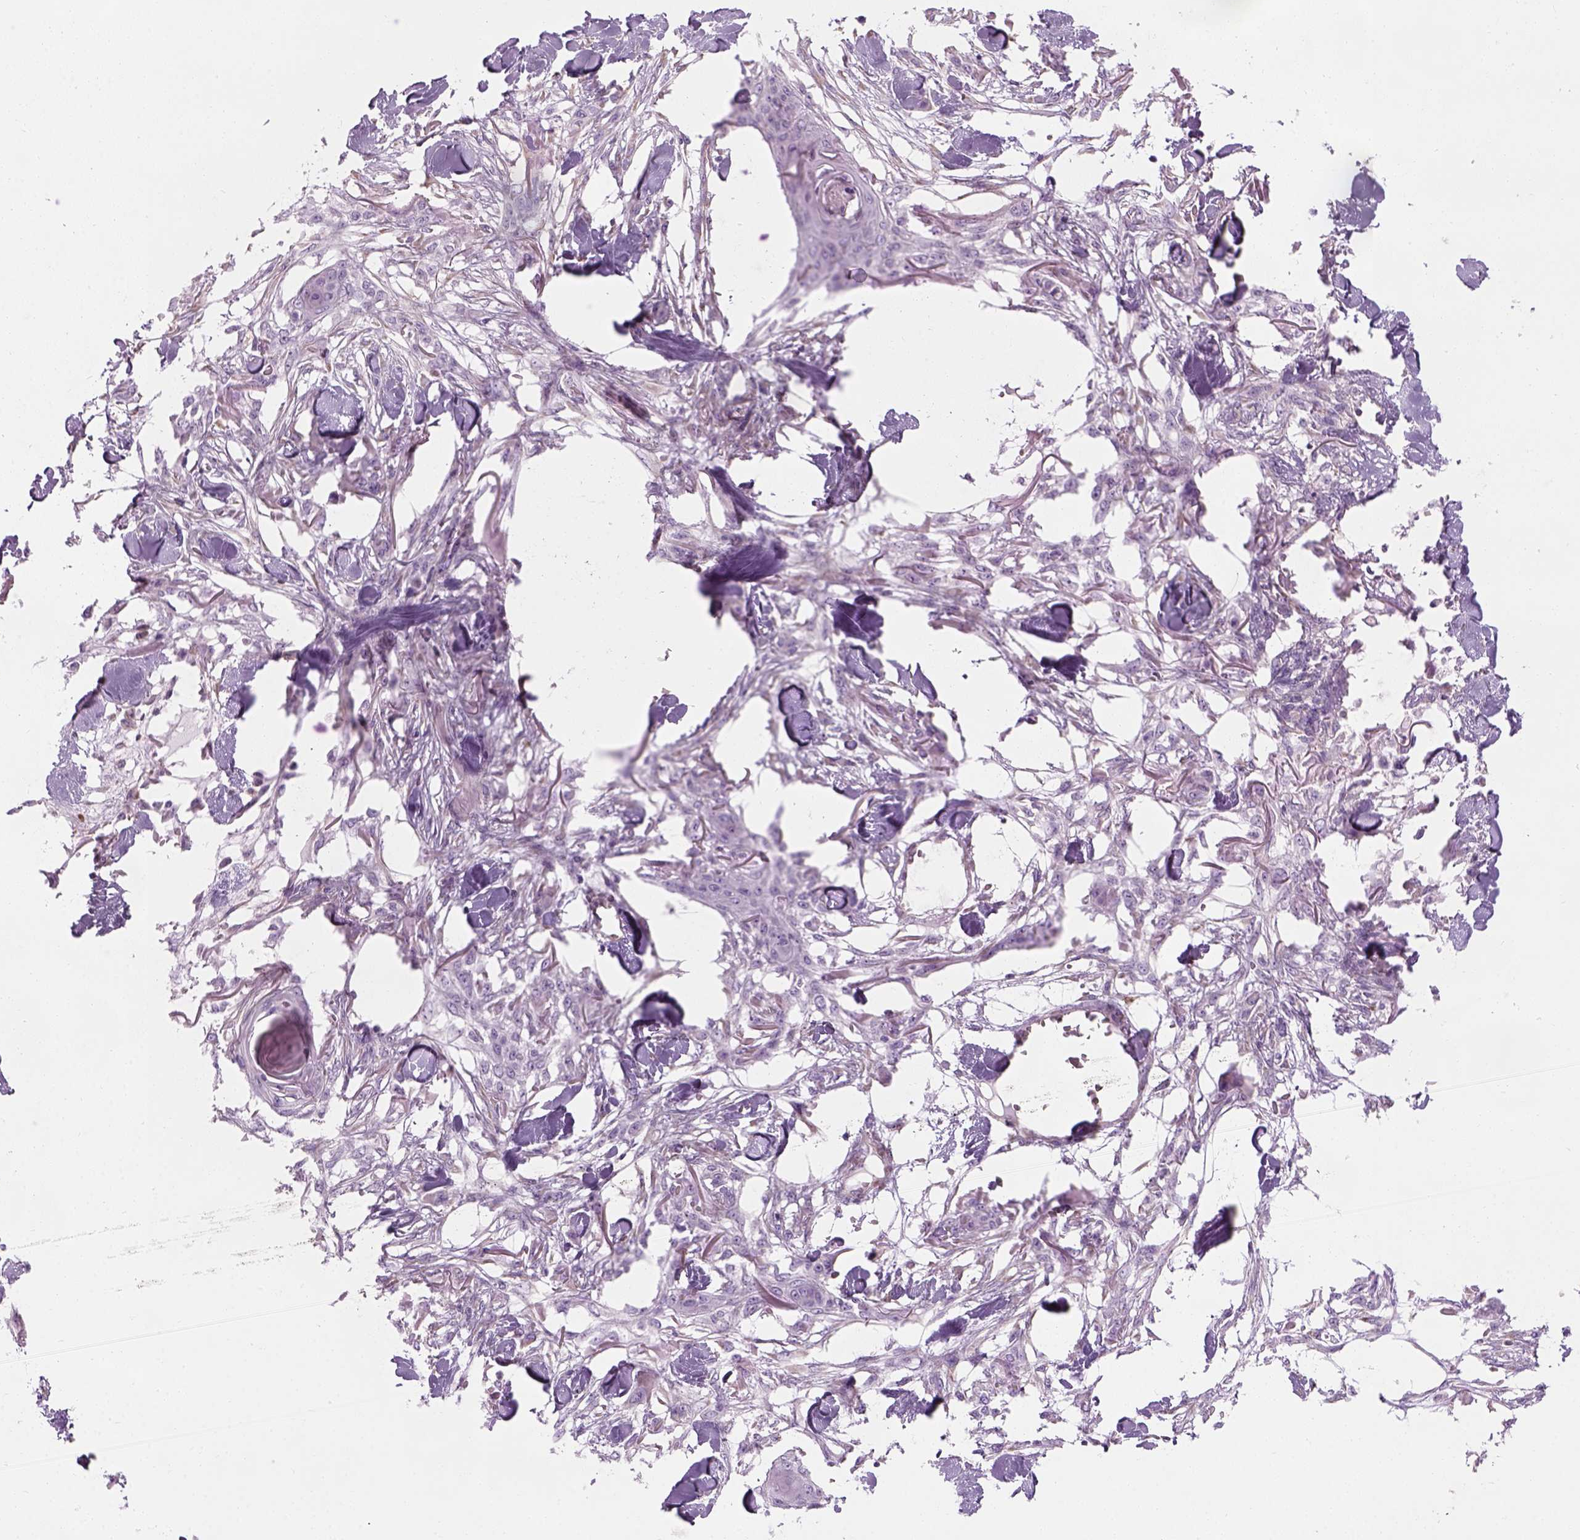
{"staining": {"intensity": "negative", "quantity": "none", "location": "none"}, "tissue": "skin cancer", "cell_type": "Tumor cells", "image_type": "cancer", "snomed": [{"axis": "morphology", "description": "Squamous cell carcinoma, NOS"}, {"axis": "topography", "description": "Skin"}], "caption": "Tumor cells are negative for brown protein staining in skin cancer (squamous cell carcinoma).", "gene": "CIBAR2", "patient": {"sex": "female", "age": 59}}